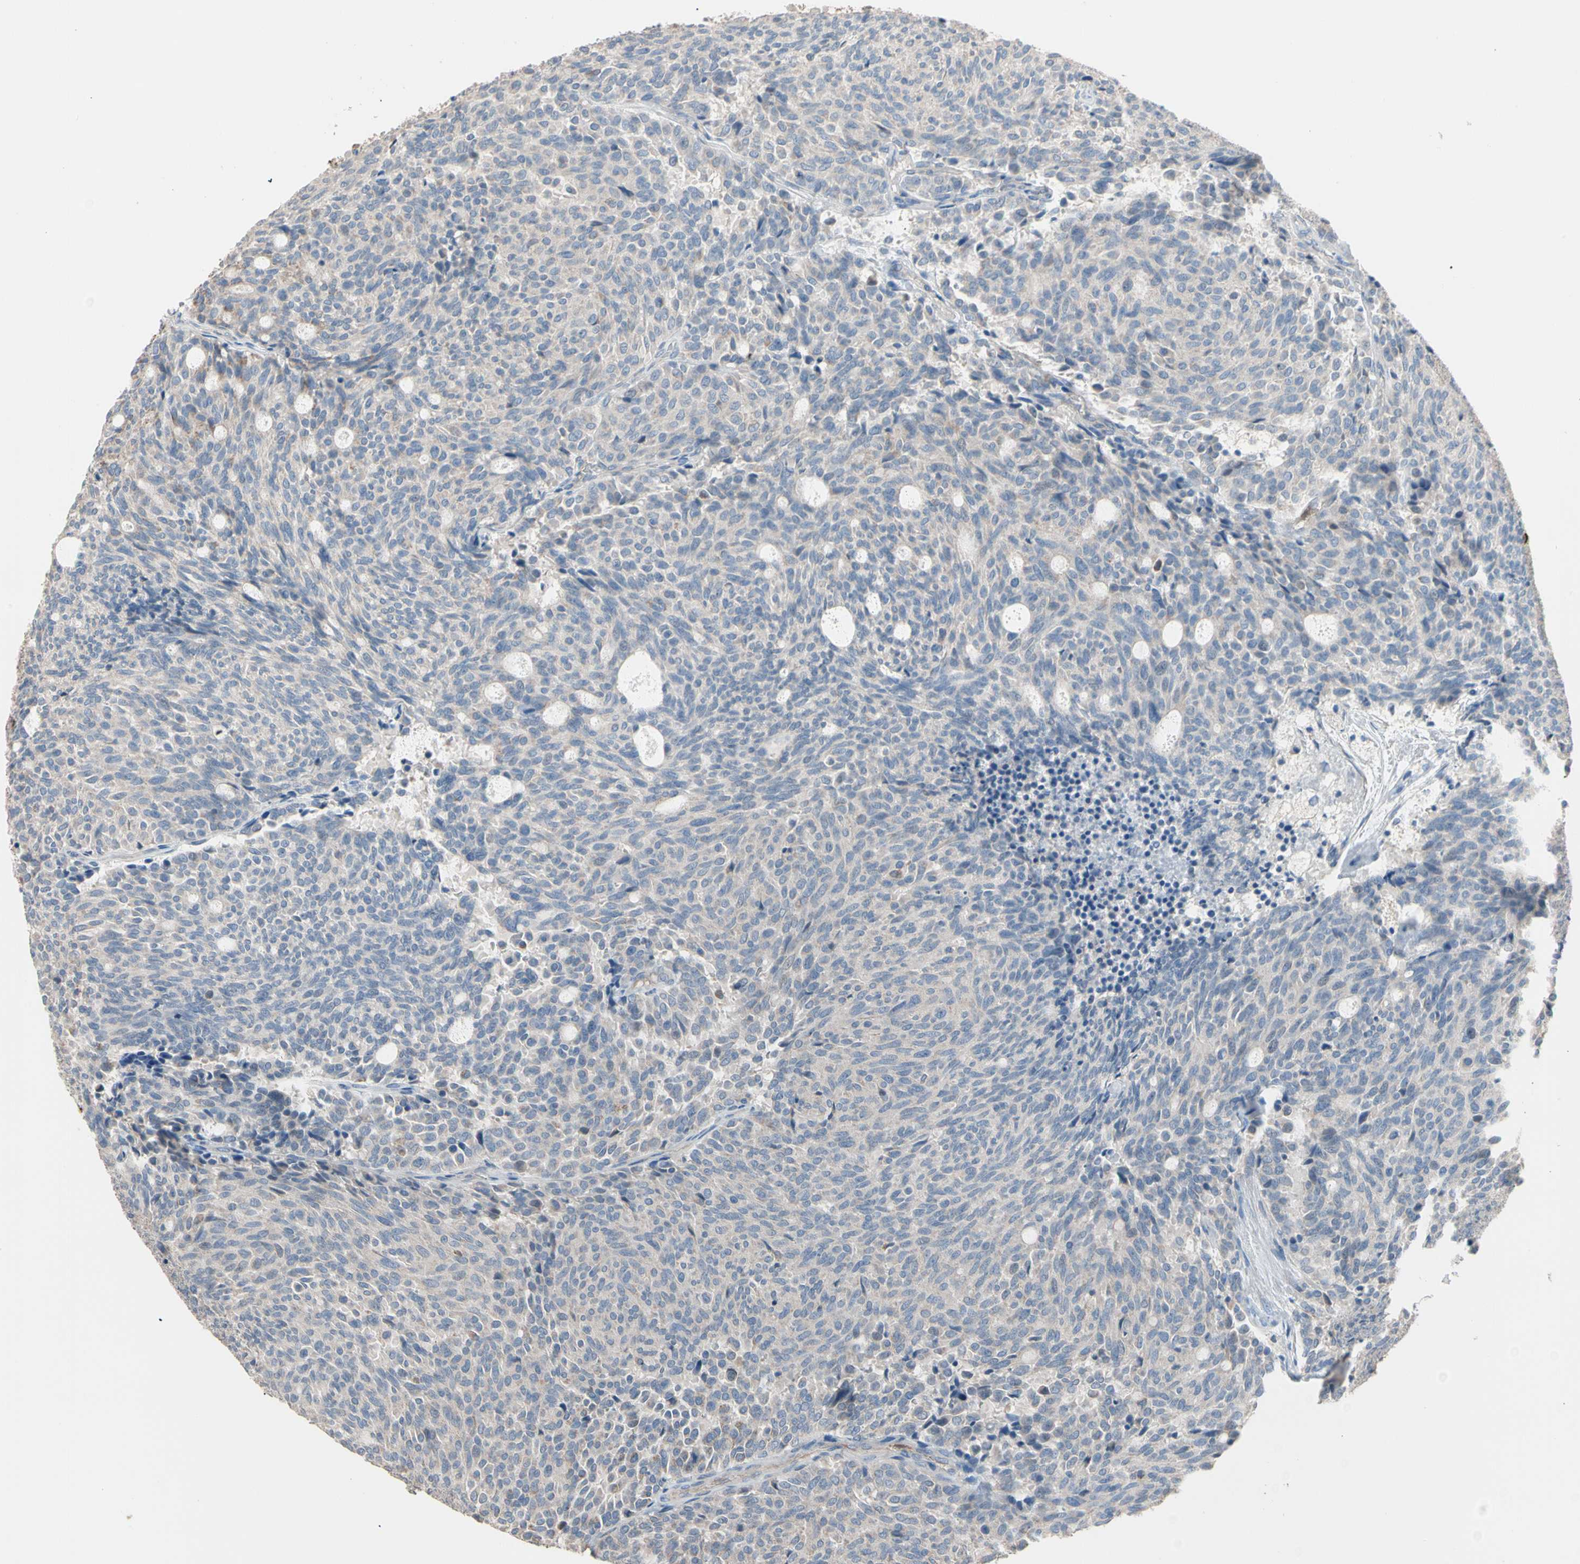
{"staining": {"intensity": "negative", "quantity": "none", "location": "none"}, "tissue": "carcinoid", "cell_type": "Tumor cells", "image_type": "cancer", "snomed": [{"axis": "morphology", "description": "Carcinoid, malignant, NOS"}, {"axis": "topography", "description": "Pancreas"}], "caption": "Human carcinoid (malignant) stained for a protein using IHC demonstrates no positivity in tumor cells.", "gene": "BBOX1", "patient": {"sex": "female", "age": 54}}